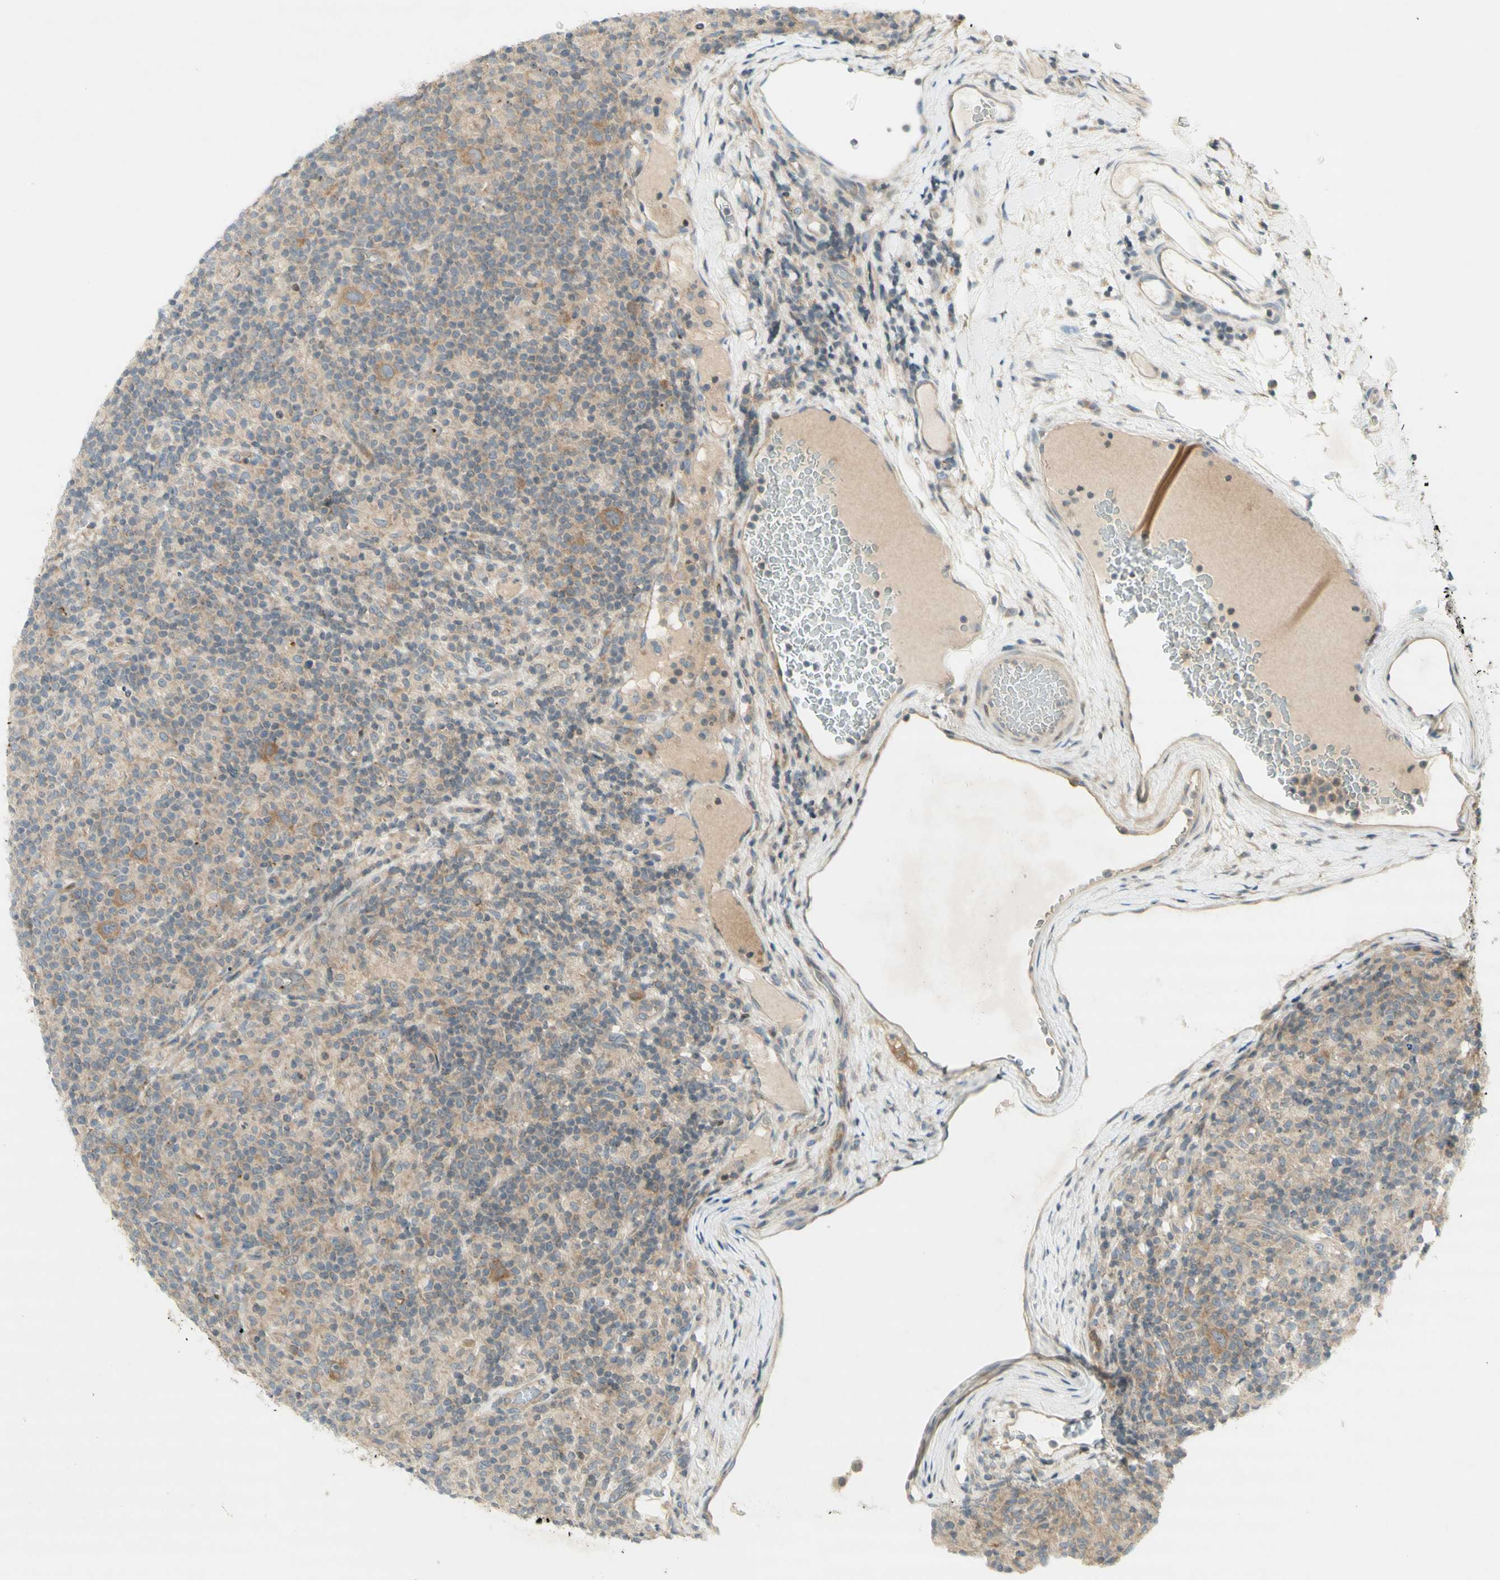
{"staining": {"intensity": "weak", "quantity": "25%-75%", "location": "cytoplasmic/membranous"}, "tissue": "lymphoma", "cell_type": "Tumor cells", "image_type": "cancer", "snomed": [{"axis": "morphology", "description": "Hodgkin's disease, NOS"}, {"axis": "topography", "description": "Lymph node"}], "caption": "Lymphoma stained with IHC exhibits weak cytoplasmic/membranous positivity in approximately 25%-75% of tumor cells. Using DAB (brown) and hematoxylin (blue) stains, captured at high magnification using brightfield microscopy.", "gene": "ETF1", "patient": {"sex": "male", "age": 70}}